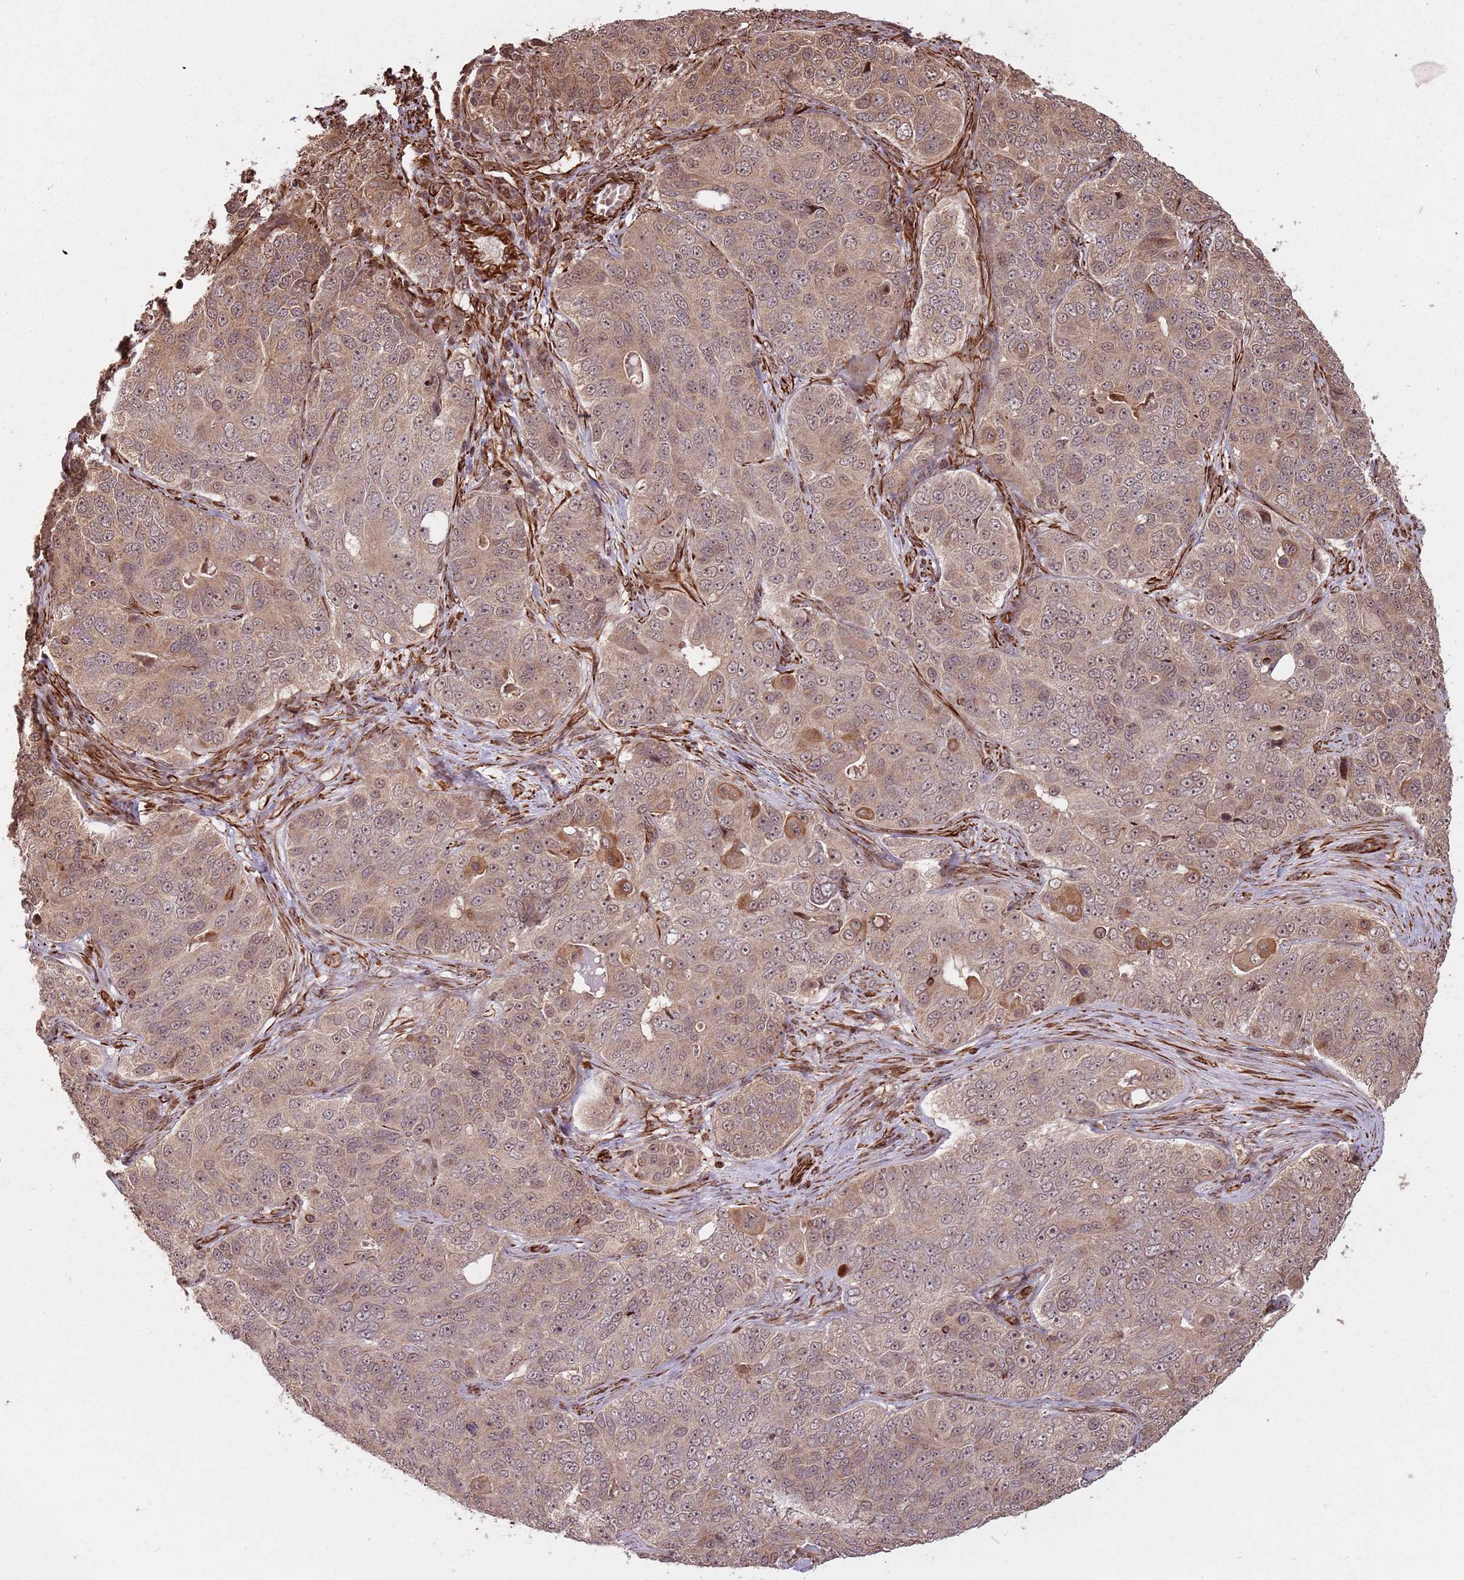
{"staining": {"intensity": "moderate", "quantity": ">75%", "location": "cytoplasmic/membranous,nuclear"}, "tissue": "ovarian cancer", "cell_type": "Tumor cells", "image_type": "cancer", "snomed": [{"axis": "morphology", "description": "Carcinoma, endometroid"}, {"axis": "topography", "description": "Ovary"}], "caption": "A brown stain highlights moderate cytoplasmic/membranous and nuclear positivity of a protein in human ovarian cancer tumor cells. (Stains: DAB (3,3'-diaminobenzidine) in brown, nuclei in blue, Microscopy: brightfield microscopy at high magnification).", "gene": "ADAMTS3", "patient": {"sex": "female", "age": 51}}